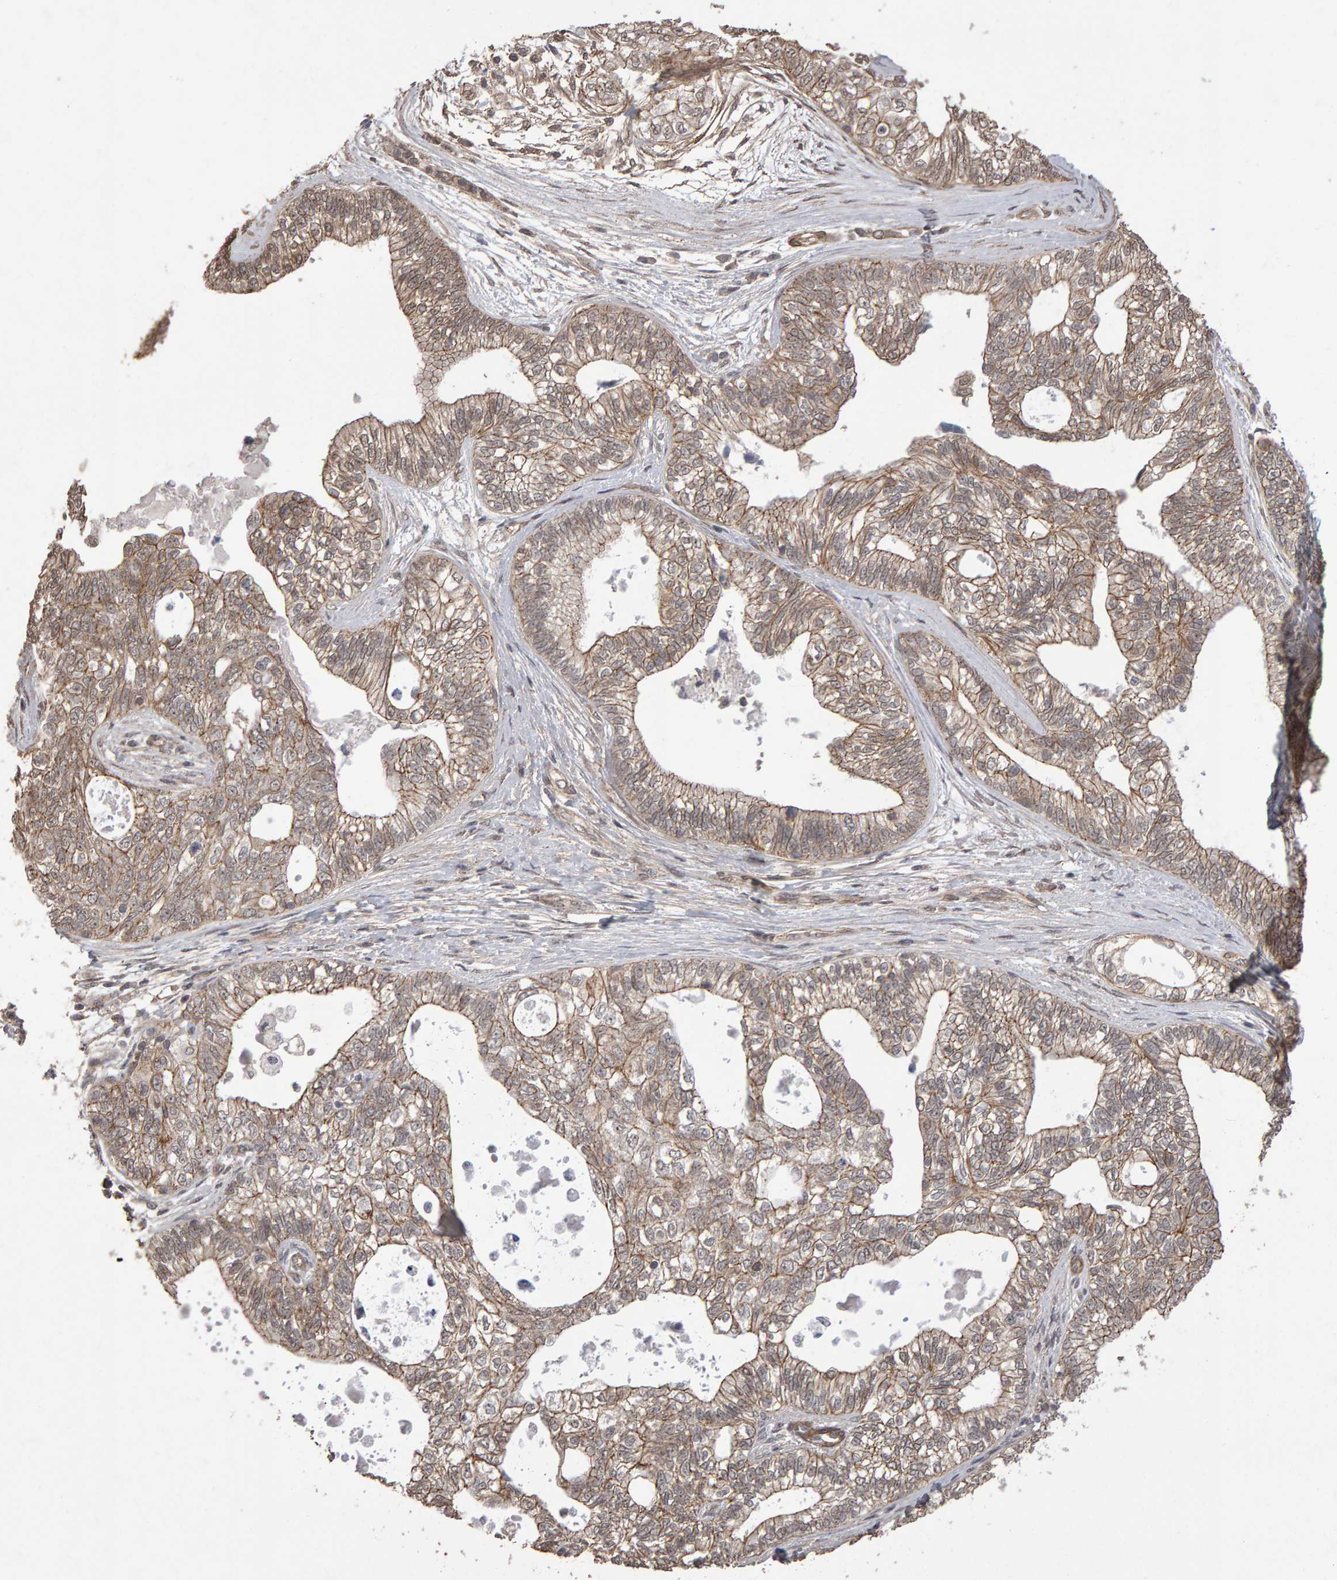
{"staining": {"intensity": "moderate", "quantity": ">75%", "location": "cytoplasmic/membranous"}, "tissue": "pancreatic cancer", "cell_type": "Tumor cells", "image_type": "cancer", "snomed": [{"axis": "morphology", "description": "Adenocarcinoma, NOS"}, {"axis": "topography", "description": "Pancreas"}], "caption": "Protein positivity by immunohistochemistry reveals moderate cytoplasmic/membranous positivity in about >75% of tumor cells in pancreatic cancer.", "gene": "SCRIB", "patient": {"sex": "male", "age": 72}}